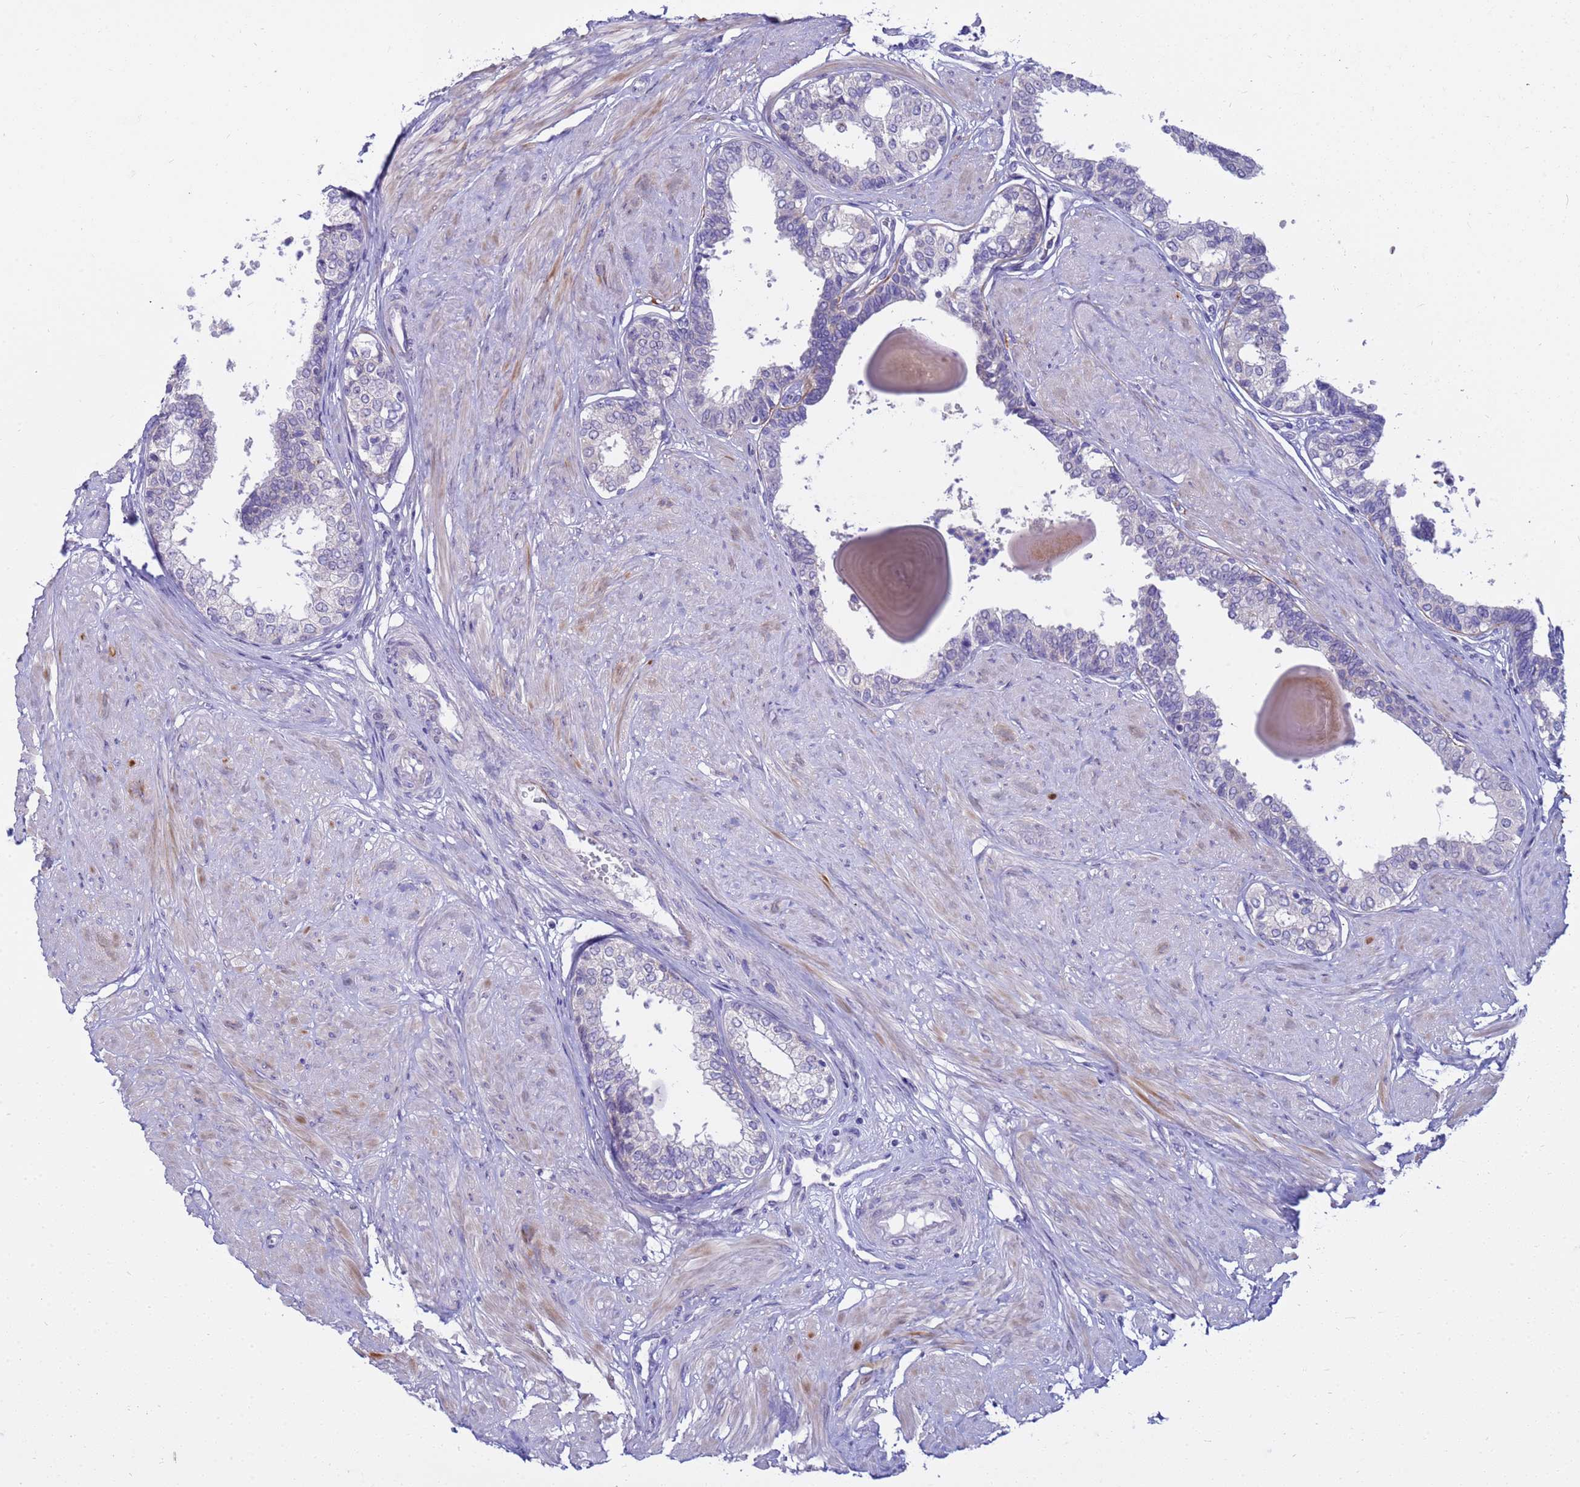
{"staining": {"intensity": "negative", "quantity": "none", "location": "none"}, "tissue": "prostate", "cell_type": "Glandular cells", "image_type": "normal", "snomed": [{"axis": "morphology", "description": "Normal tissue, NOS"}, {"axis": "topography", "description": "Prostate"}], "caption": "Immunohistochemical staining of normal prostate shows no significant staining in glandular cells.", "gene": "LRATD1", "patient": {"sex": "male", "age": 48}}